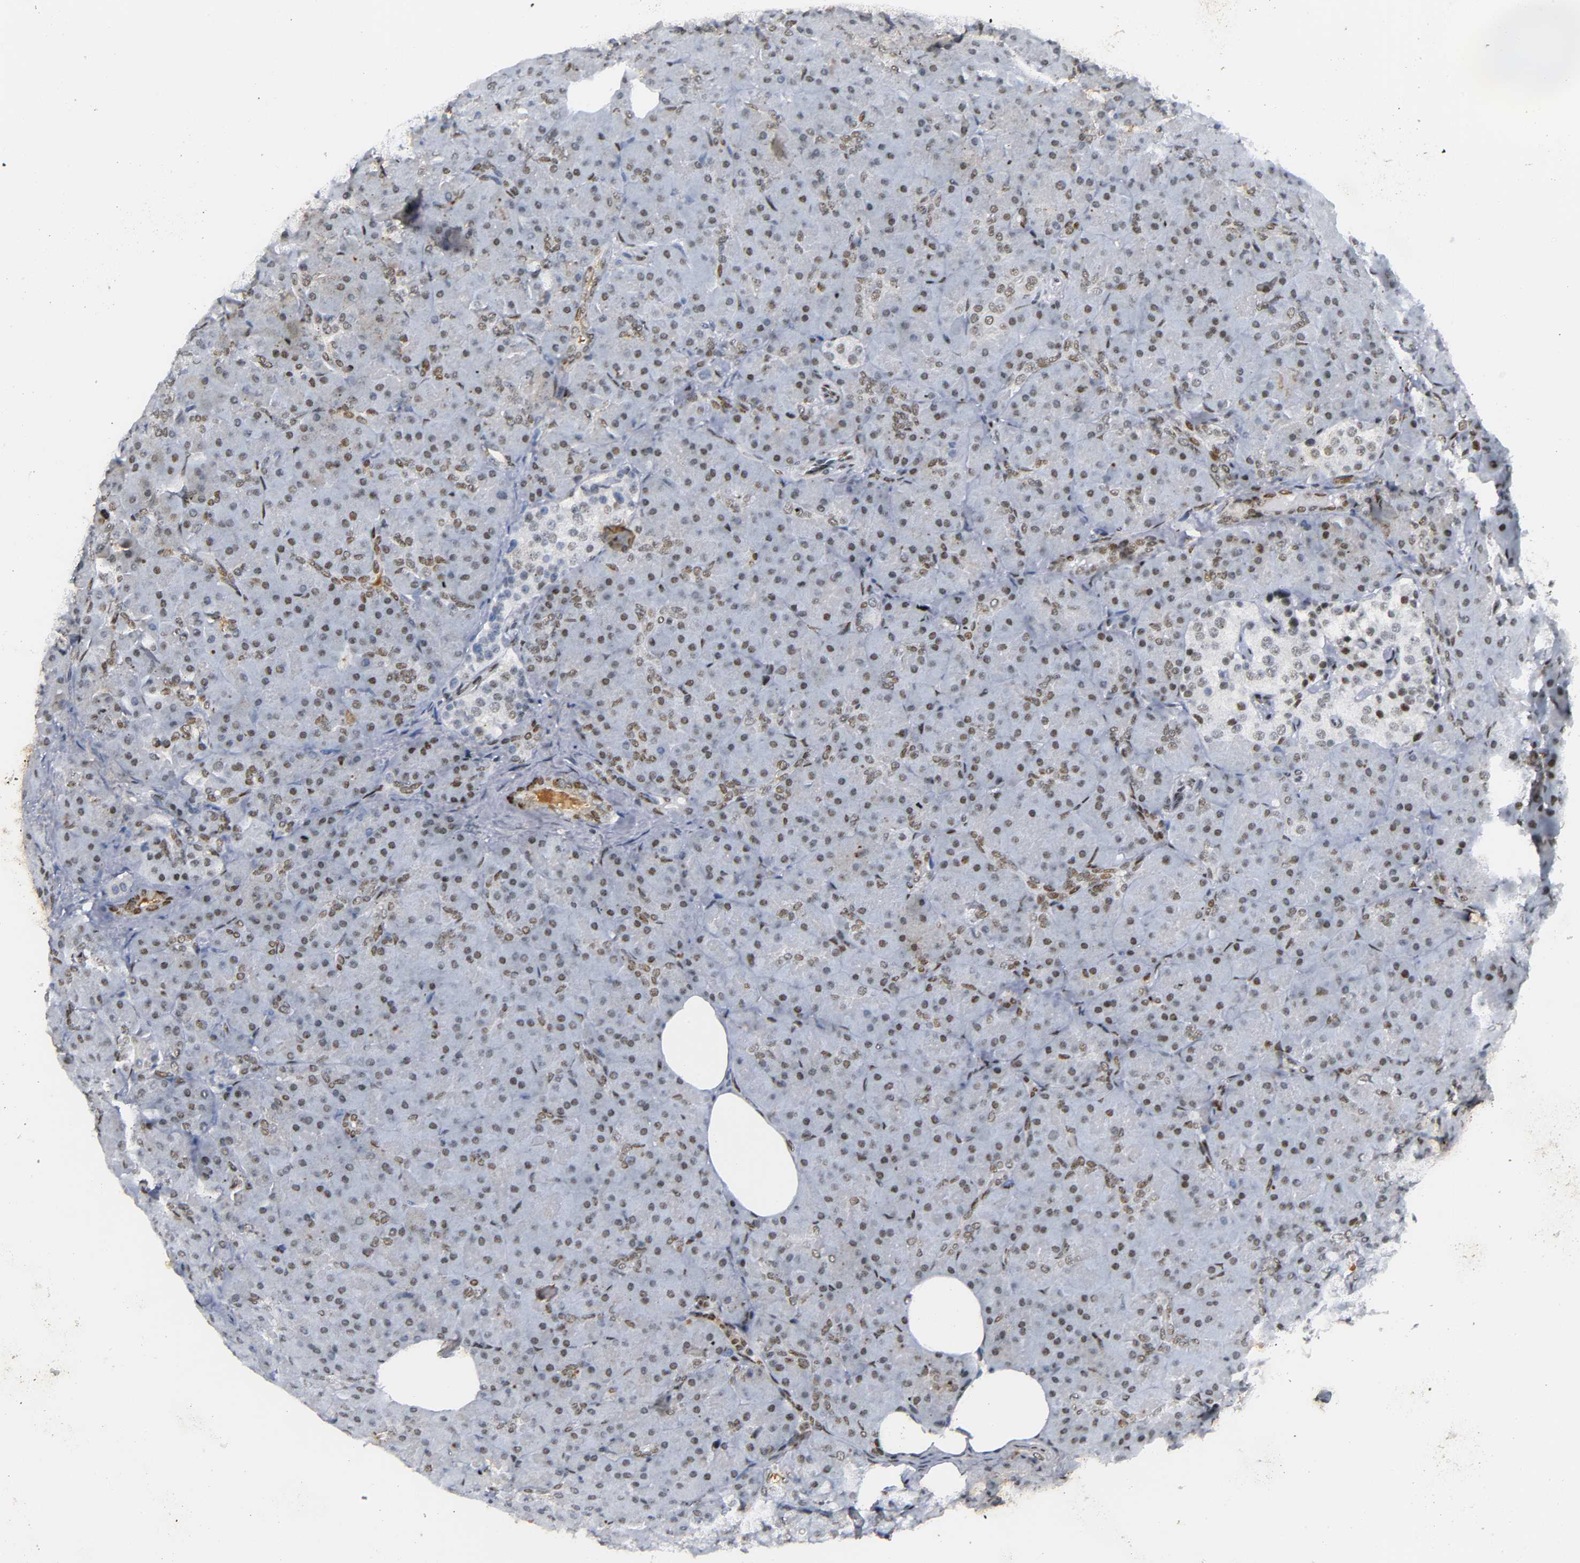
{"staining": {"intensity": "moderate", "quantity": ">75%", "location": "nuclear"}, "tissue": "pancreas", "cell_type": "Exocrine glandular cells", "image_type": "normal", "snomed": [{"axis": "morphology", "description": "Normal tissue, NOS"}, {"axis": "topography", "description": "Pancreas"}], "caption": "This histopathology image demonstrates normal pancreas stained with immunohistochemistry (IHC) to label a protein in brown. The nuclear of exocrine glandular cells show moderate positivity for the protein. Nuclei are counter-stained blue.", "gene": "CREBBP", "patient": {"sex": "male", "age": 66}}